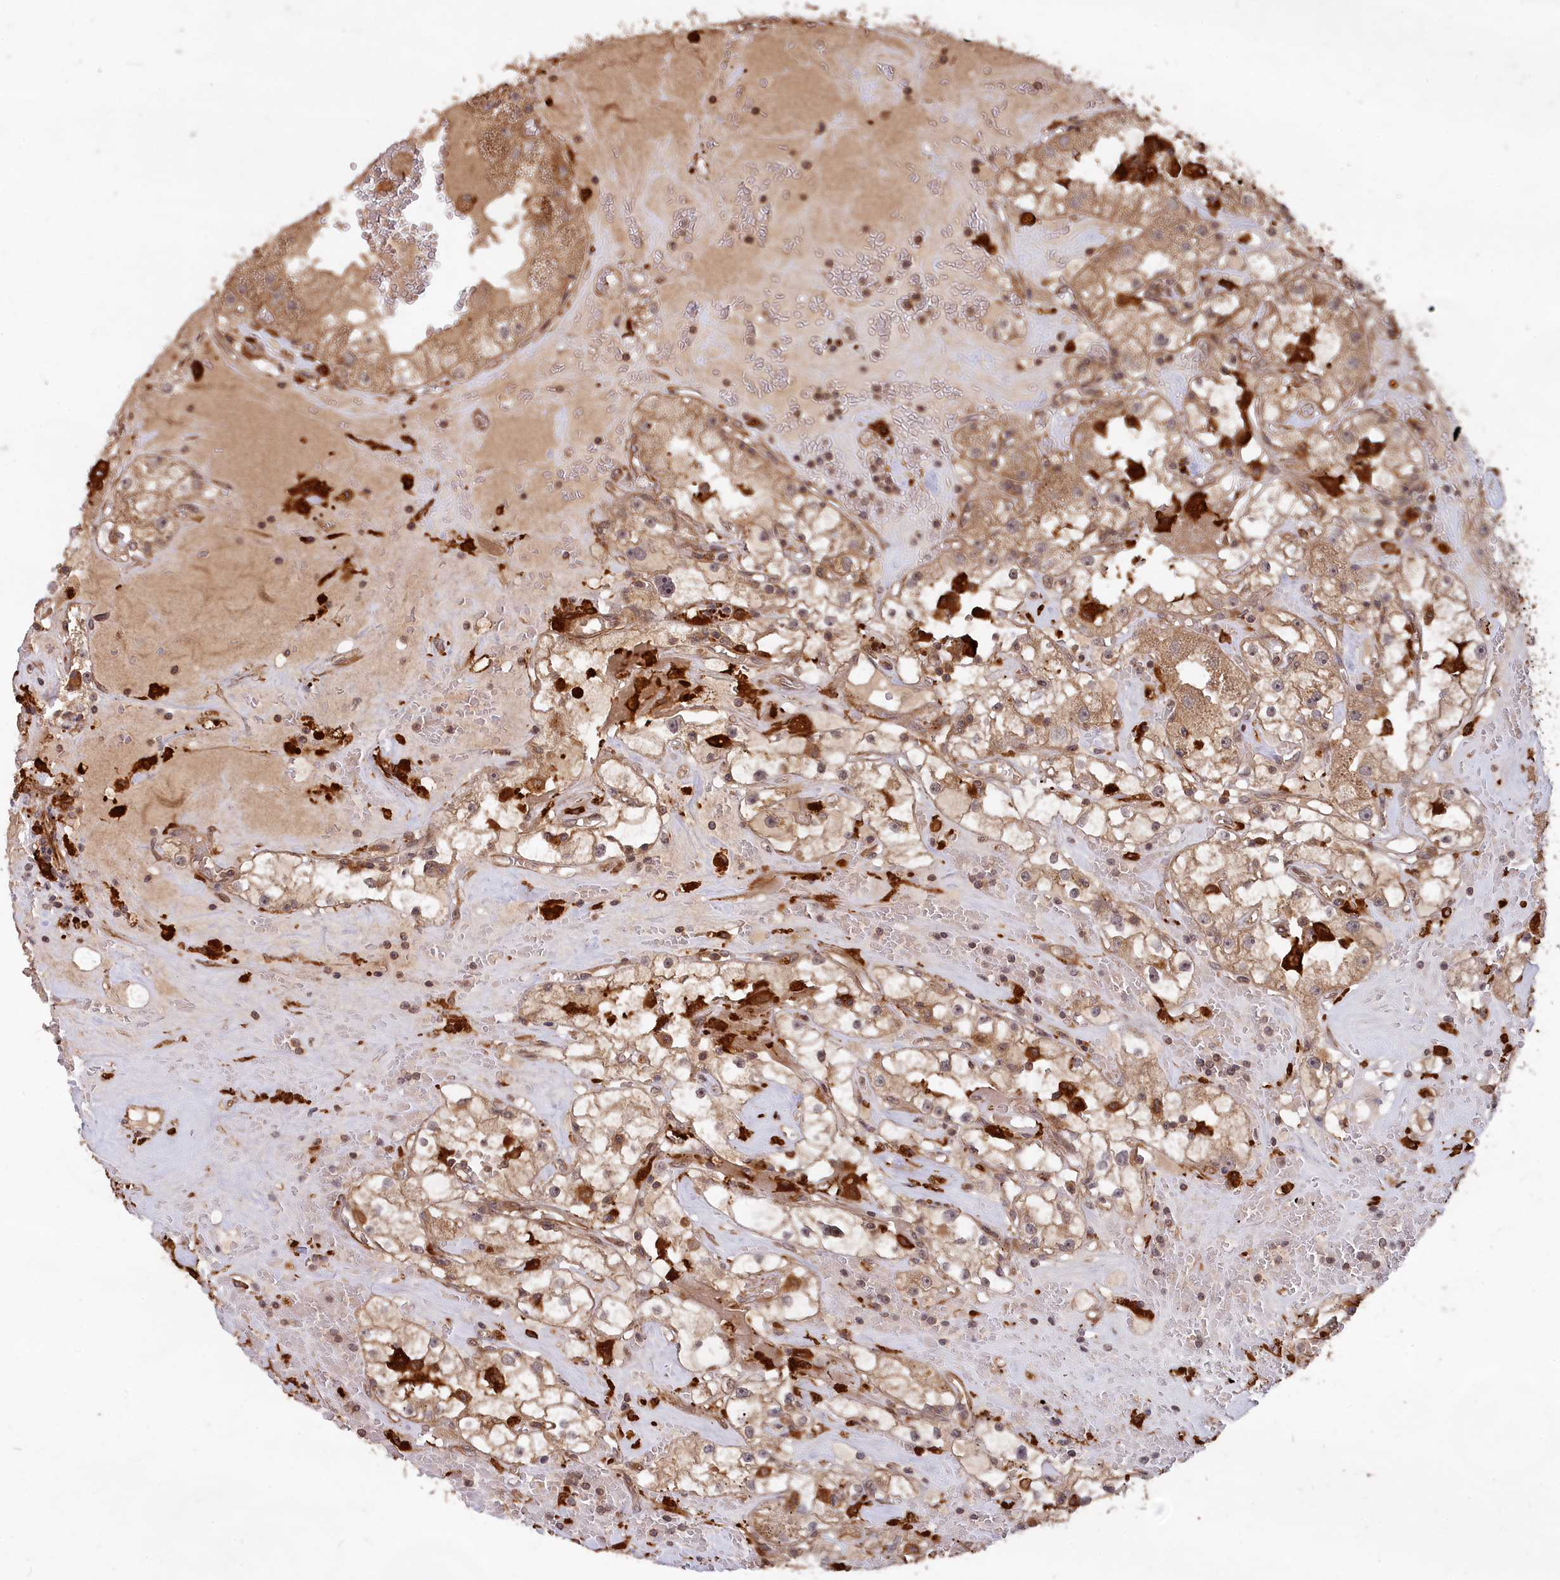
{"staining": {"intensity": "moderate", "quantity": "25%-75%", "location": "cytoplasmic/membranous"}, "tissue": "renal cancer", "cell_type": "Tumor cells", "image_type": "cancer", "snomed": [{"axis": "morphology", "description": "Adenocarcinoma, NOS"}, {"axis": "topography", "description": "Kidney"}], "caption": "Immunohistochemical staining of renal cancer demonstrates moderate cytoplasmic/membranous protein positivity in about 25%-75% of tumor cells.", "gene": "CCDC174", "patient": {"sex": "male", "age": 56}}